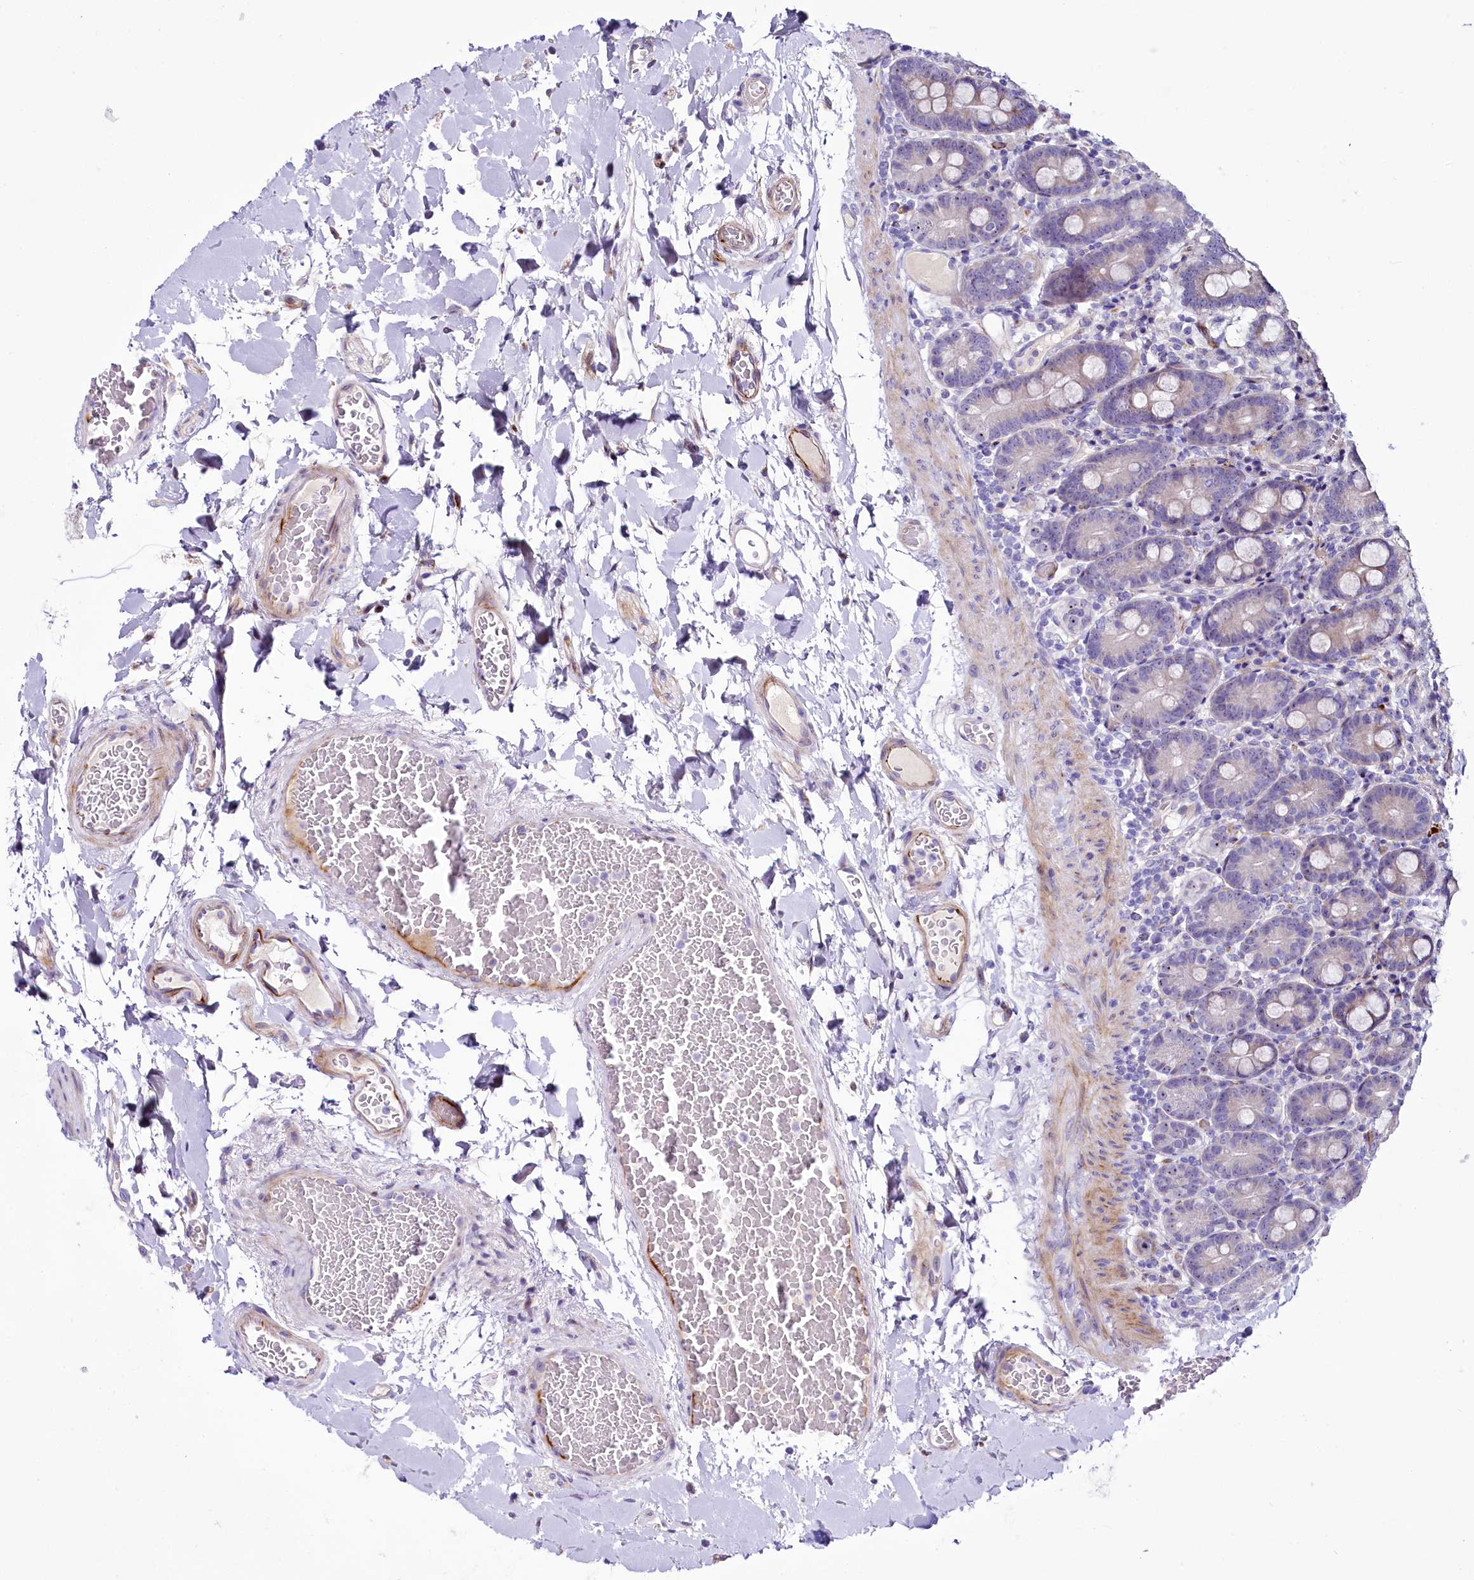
{"staining": {"intensity": "negative", "quantity": "none", "location": "none"}, "tissue": "duodenum", "cell_type": "Glandular cells", "image_type": "normal", "snomed": [{"axis": "morphology", "description": "Normal tissue, NOS"}, {"axis": "topography", "description": "Duodenum"}], "caption": "Immunohistochemical staining of normal duodenum shows no significant positivity in glandular cells.", "gene": "SH3TC2", "patient": {"sex": "male", "age": 55}}